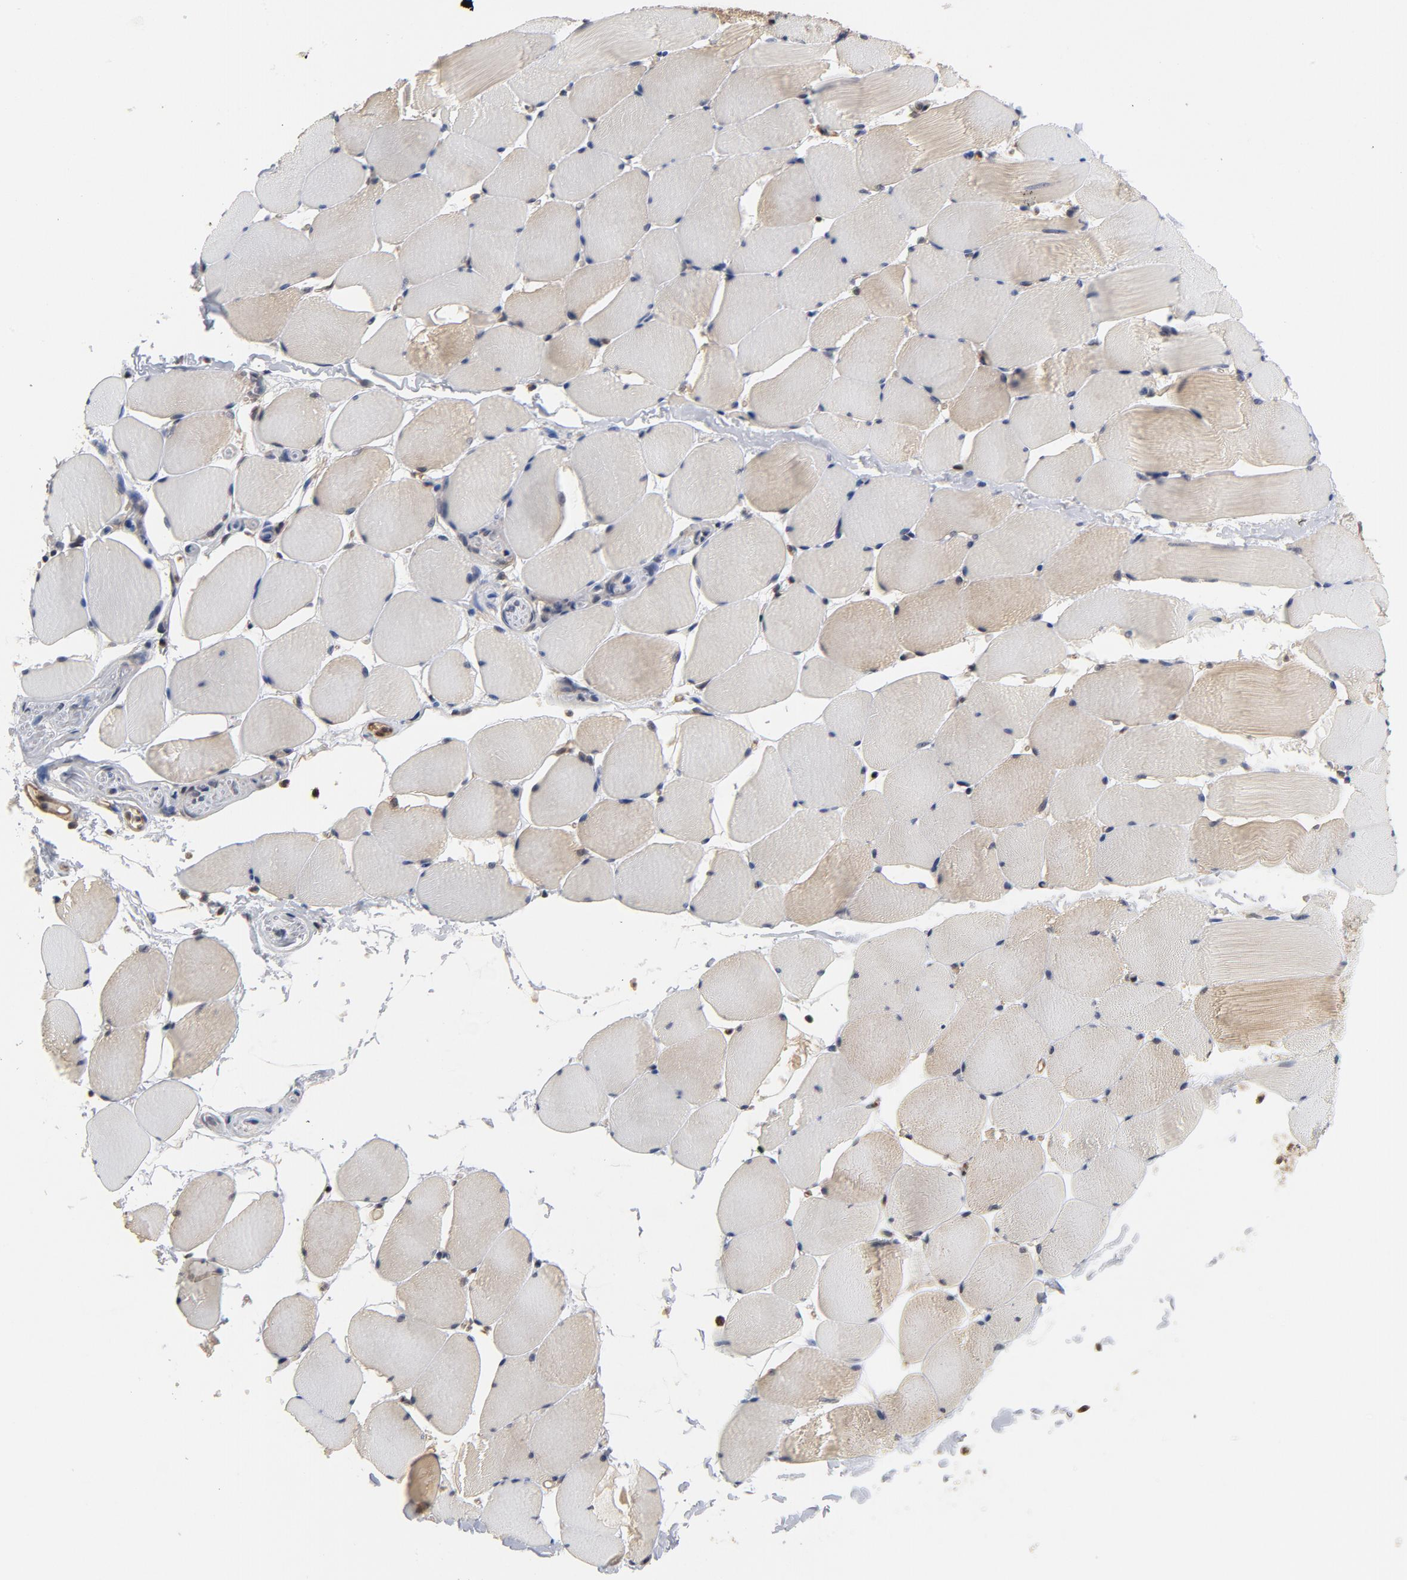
{"staining": {"intensity": "weak", "quantity": "25%-75%", "location": "cytoplasmic/membranous"}, "tissue": "skeletal muscle", "cell_type": "Myocytes", "image_type": "normal", "snomed": [{"axis": "morphology", "description": "Normal tissue, NOS"}, {"axis": "topography", "description": "Skeletal muscle"}], "caption": "Weak cytoplasmic/membranous protein positivity is identified in about 25%-75% of myocytes in skeletal muscle.", "gene": "CDC37", "patient": {"sex": "male", "age": 62}}